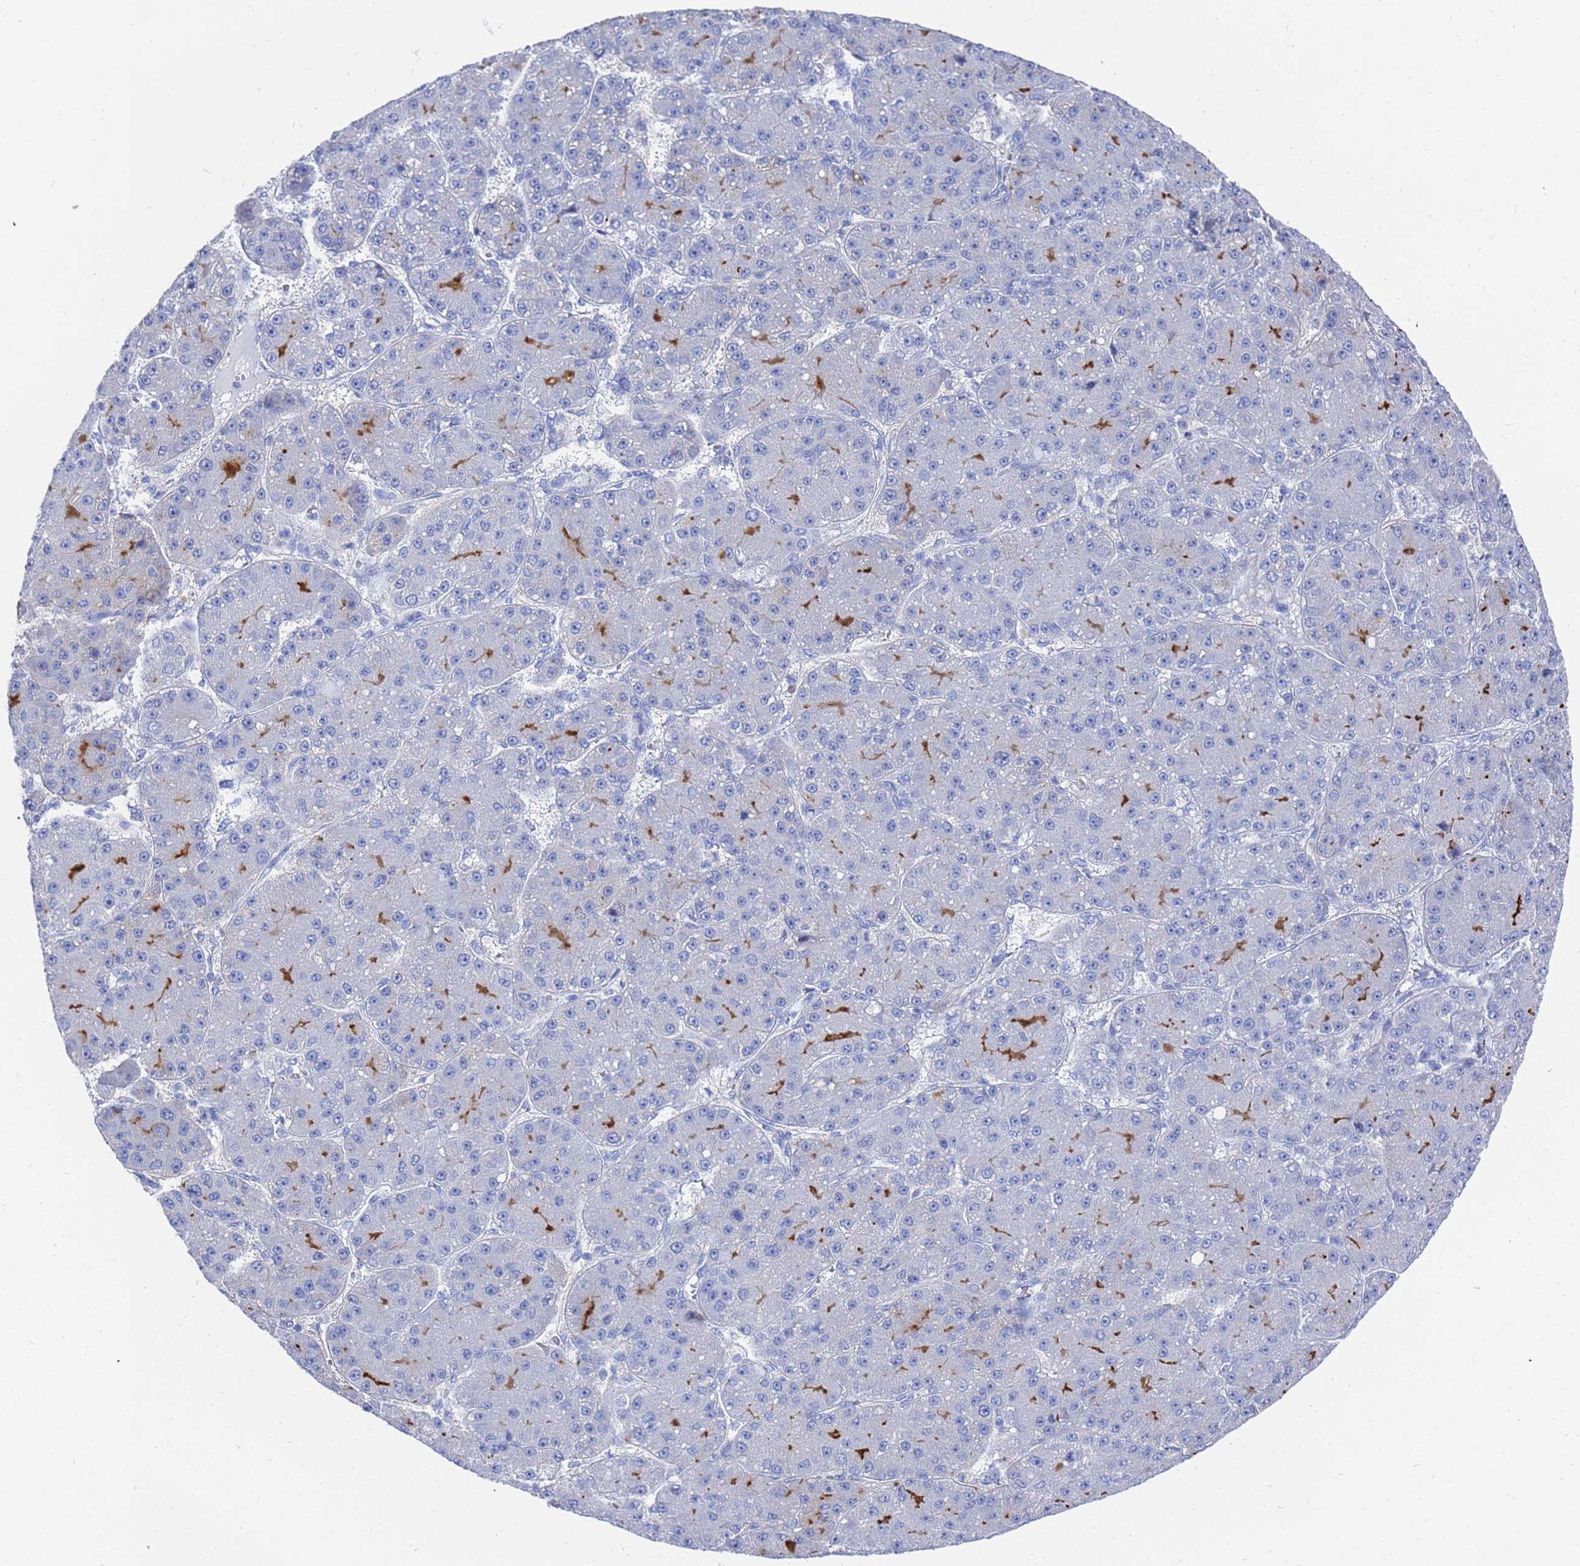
{"staining": {"intensity": "strong", "quantity": "<25%", "location": "cytoplasmic/membranous"}, "tissue": "liver cancer", "cell_type": "Tumor cells", "image_type": "cancer", "snomed": [{"axis": "morphology", "description": "Carcinoma, Hepatocellular, NOS"}, {"axis": "topography", "description": "Liver"}], "caption": "Human hepatocellular carcinoma (liver) stained for a protein (brown) exhibits strong cytoplasmic/membranous positive positivity in about <25% of tumor cells.", "gene": "GGT1", "patient": {"sex": "male", "age": 67}}